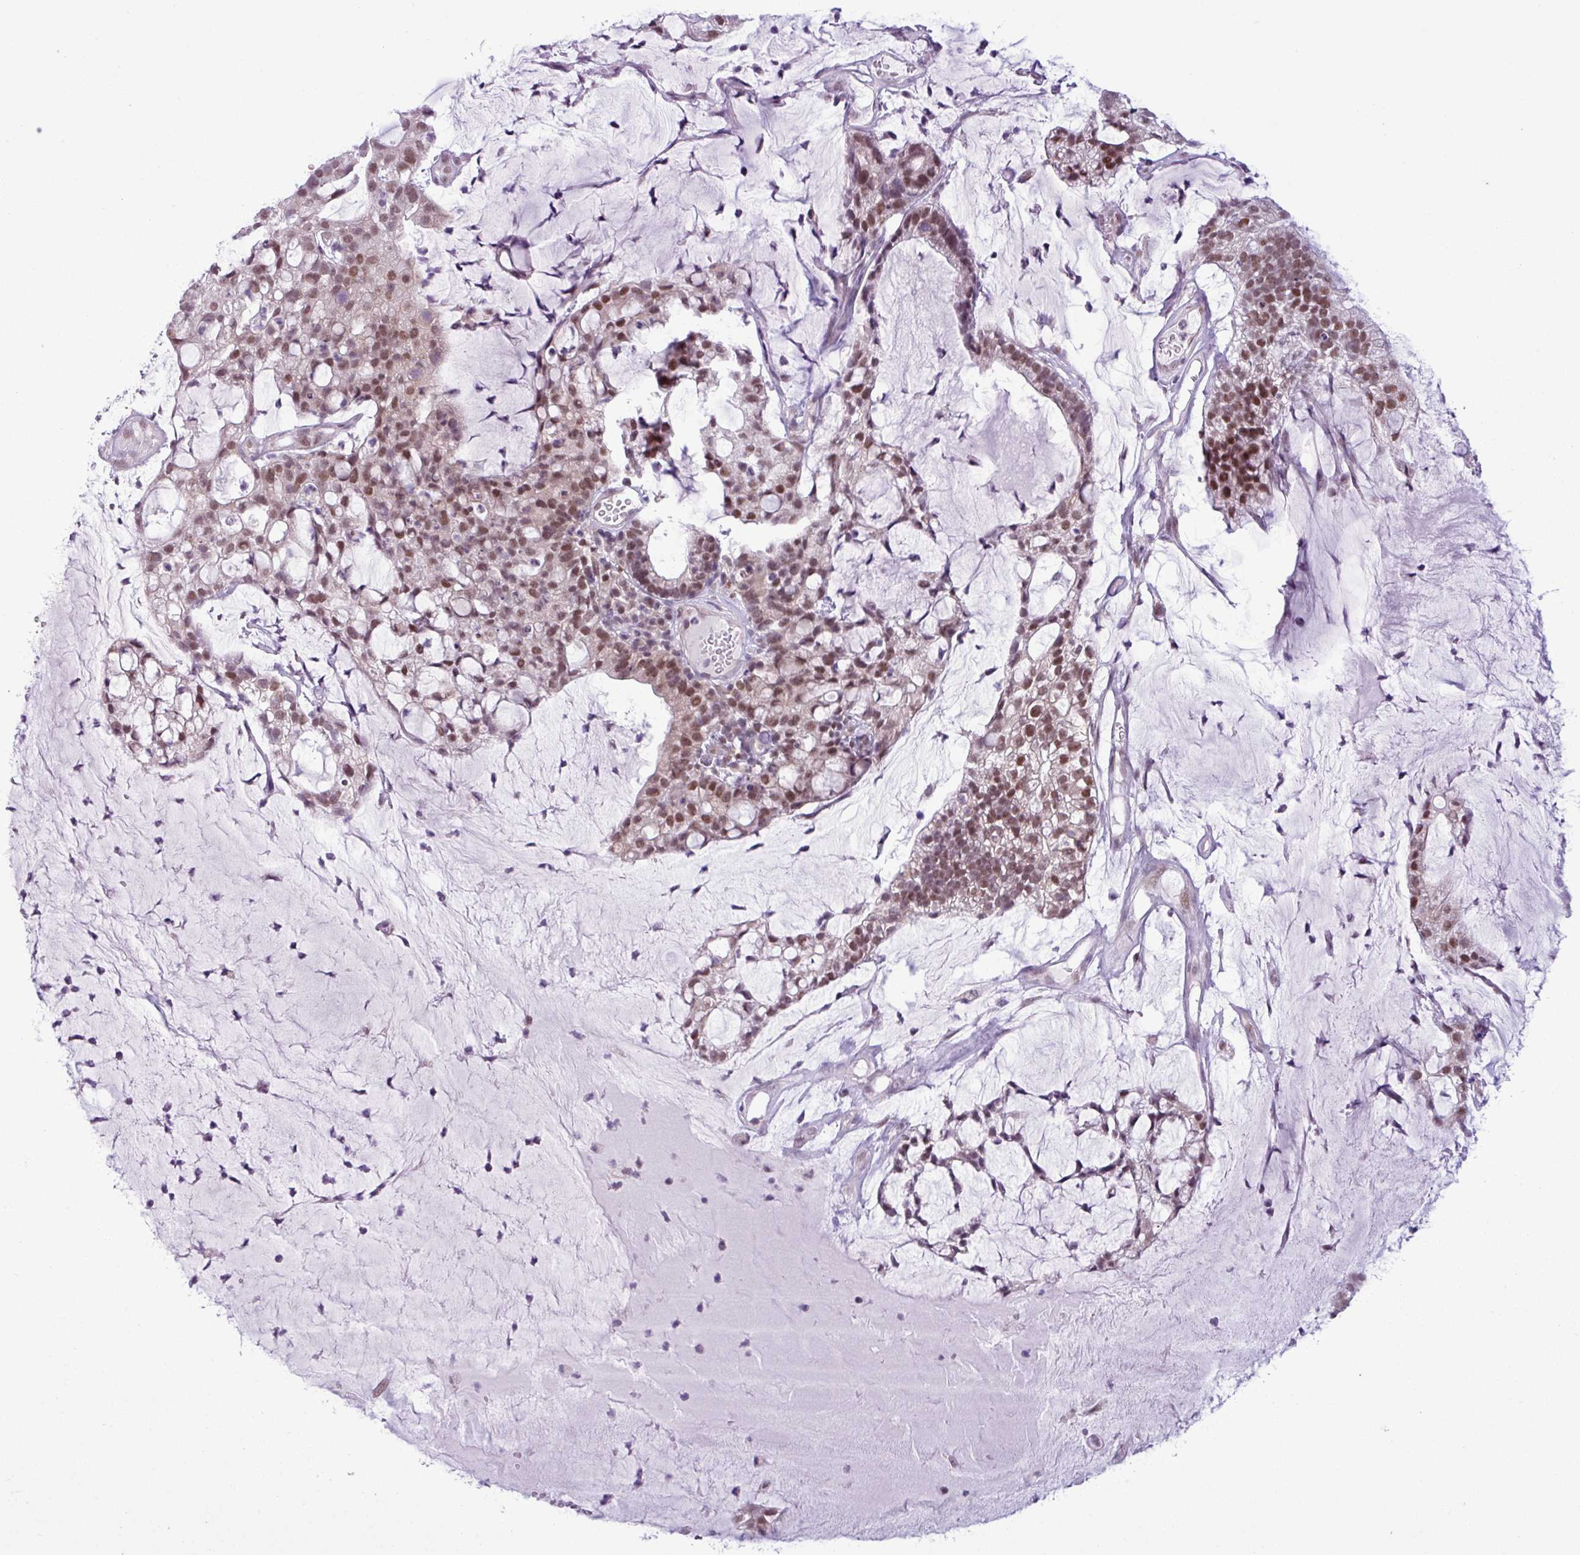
{"staining": {"intensity": "moderate", "quantity": ">75%", "location": "nuclear"}, "tissue": "cervical cancer", "cell_type": "Tumor cells", "image_type": "cancer", "snomed": [{"axis": "morphology", "description": "Adenocarcinoma, NOS"}, {"axis": "topography", "description": "Cervix"}], "caption": "This is an image of immunohistochemistry (IHC) staining of cervical cancer, which shows moderate positivity in the nuclear of tumor cells.", "gene": "NOTCH2", "patient": {"sex": "female", "age": 41}}